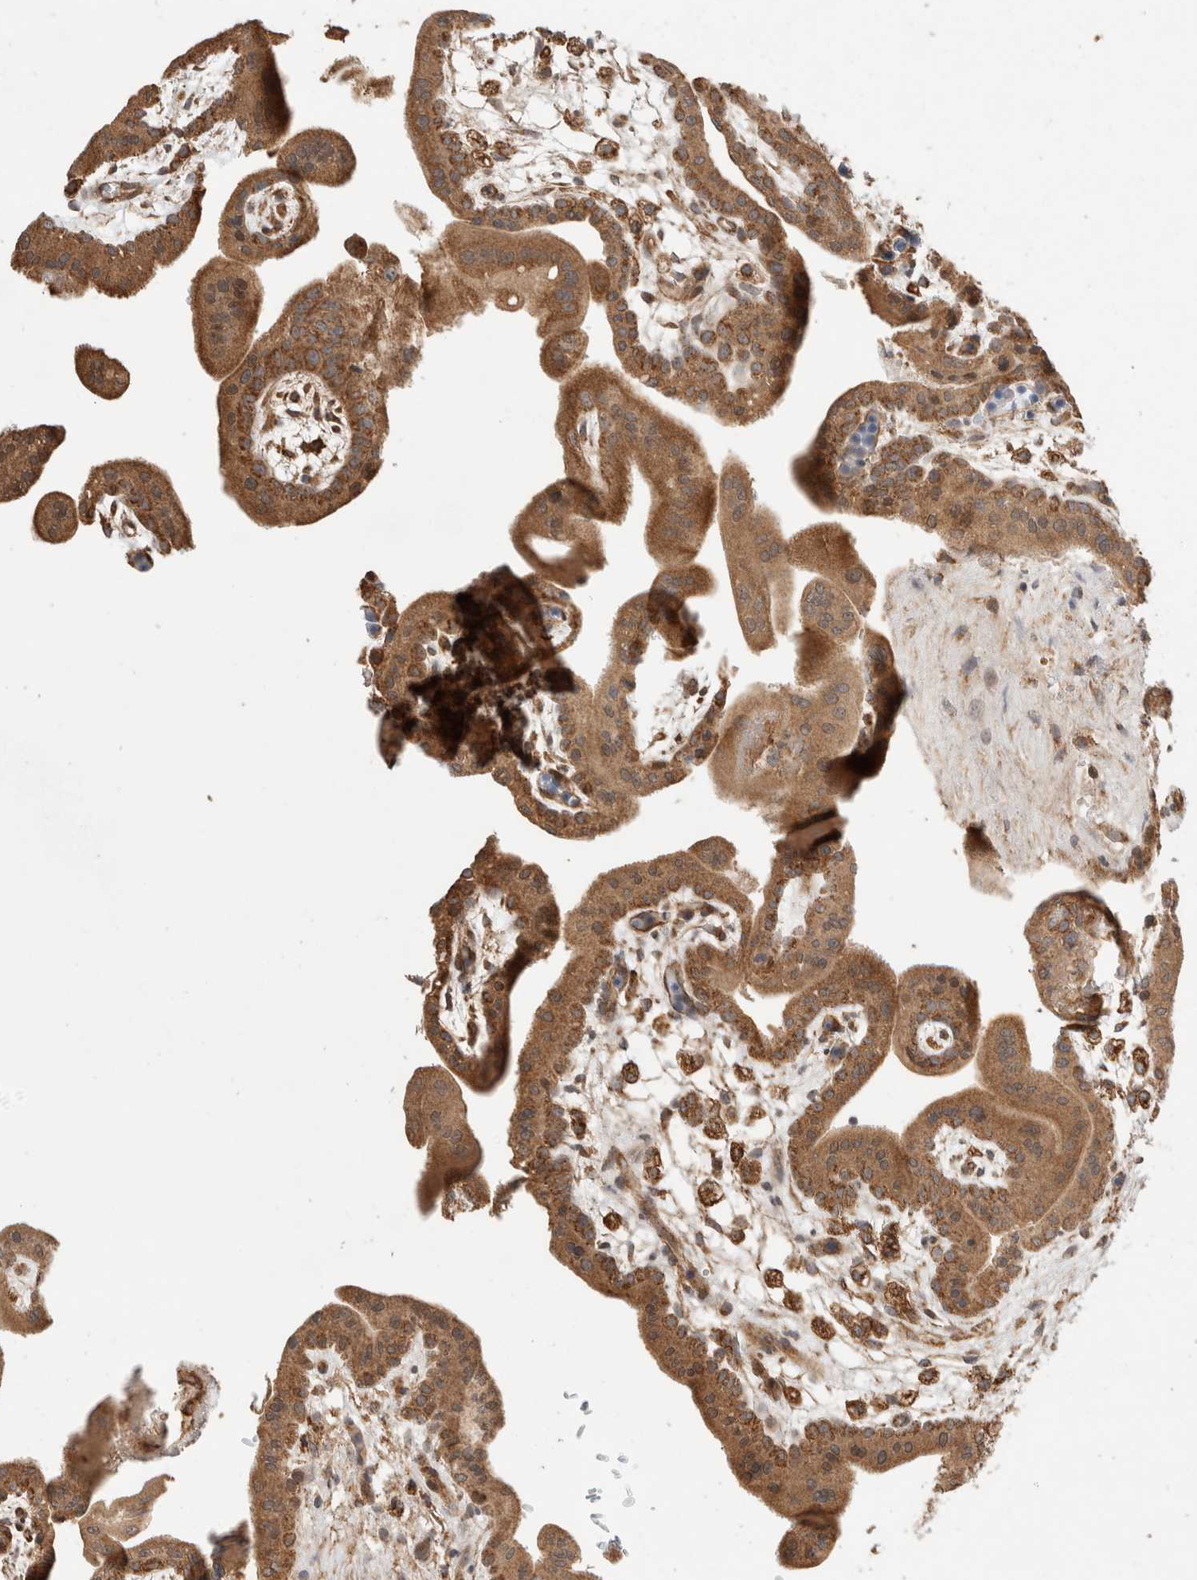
{"staining": {"intensity": "moderate", "quantity": ">75%", "location": "cytoplasmic/membranous"}, "tissue": "placenta", "cell_type": "Decidual cells", "image_type": "normal", "snomed": [{"axis": "morphology", "description": "Normal tissue, NOS"}, {"axis": "topography", "description": "Placenta"}], "caption": "Protein expression analysis of unremarkable placenta demonstrates moderate cytoplasmic/membranous positivity in about >75% of decidual cells.", "gene": "IMMP2L", "patient": {"sex": "female", "age": 35}}